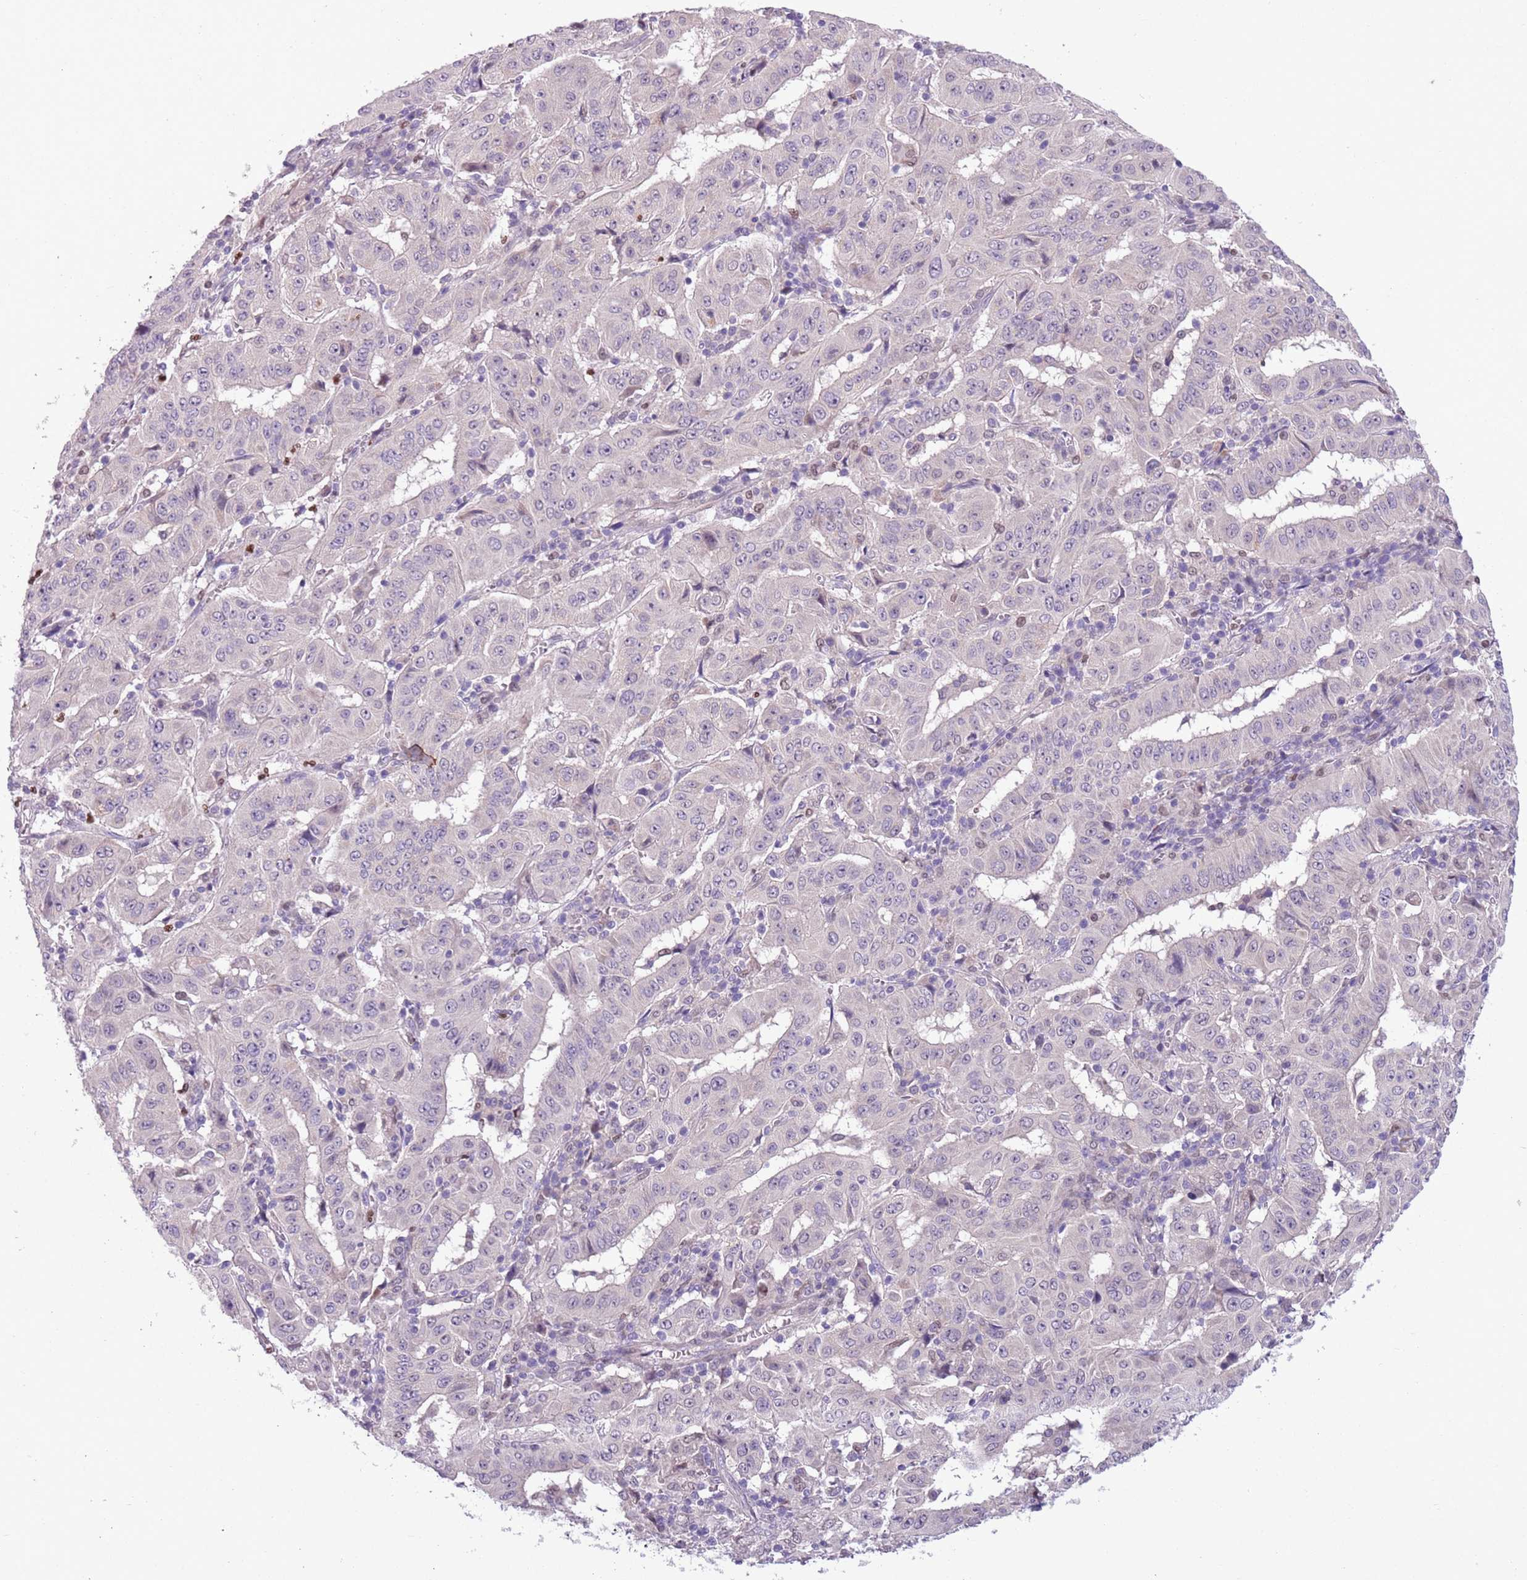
{"staining": {"intensity": "negative", "quantity": "none", "location": "none"}, "tissue": "pancreatic cancer", "cell_type": "Tumor cells", "image_type": "cancer", "snomed": [{"axis": "morphology", "description": "Adenocarcinoma, NOS"}, {"axis": "topography", "description": "Pancreas"}], "caption": "Tumor cells show no significant positivity in pancreatic cancer. The staining was performed using DAB (3,3'-diaminobenzidine) to visualize the protein expression in brown, while the nuclei were stained in blue with hematoxylin (Magnification: 20x).", "gene": "ADCY7", "patient": {"sex": "male", "age": 63}}